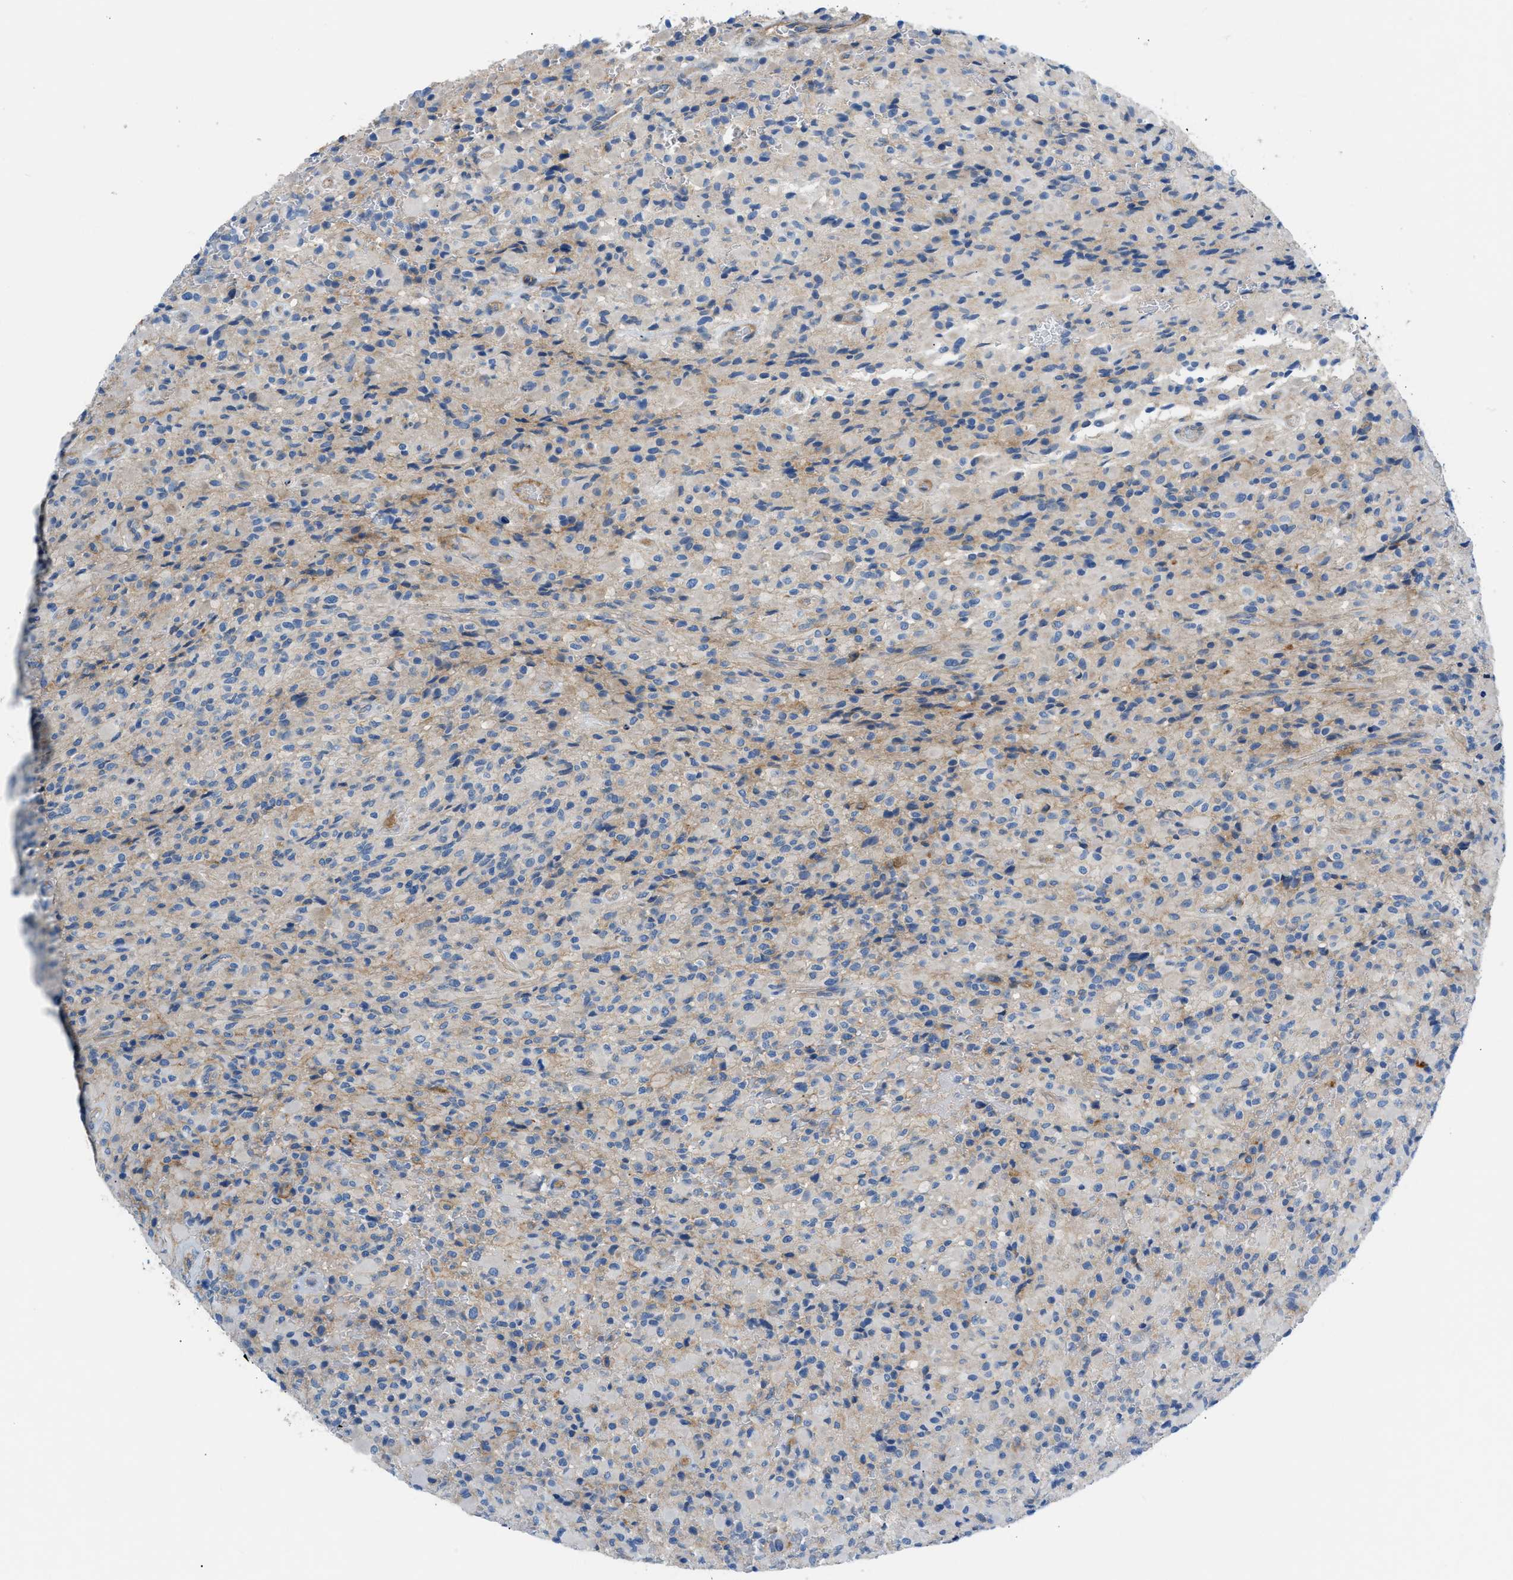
{"staining": {"intensity": "weak", "quantity": "<25%", "location": "cytoplasmic/membranous"}, "tissue": "glioma", "cell_type": "Tumor cells", "image_type": "cancer", "snomed": [{"axis": "morphology", "description": "Glioma, malignant, High grade"}, {"axis": "topography", "description": "Brain"}], "caption": "Tumor cells show no significant positivity in glioma. (DAB (3,3'-diaminobenzidine) immunohistochemistry visualized using brightfield microscopy, high magnification).", "gene": "ORAI1", "patient": {"sex": "male", "age": 71}}